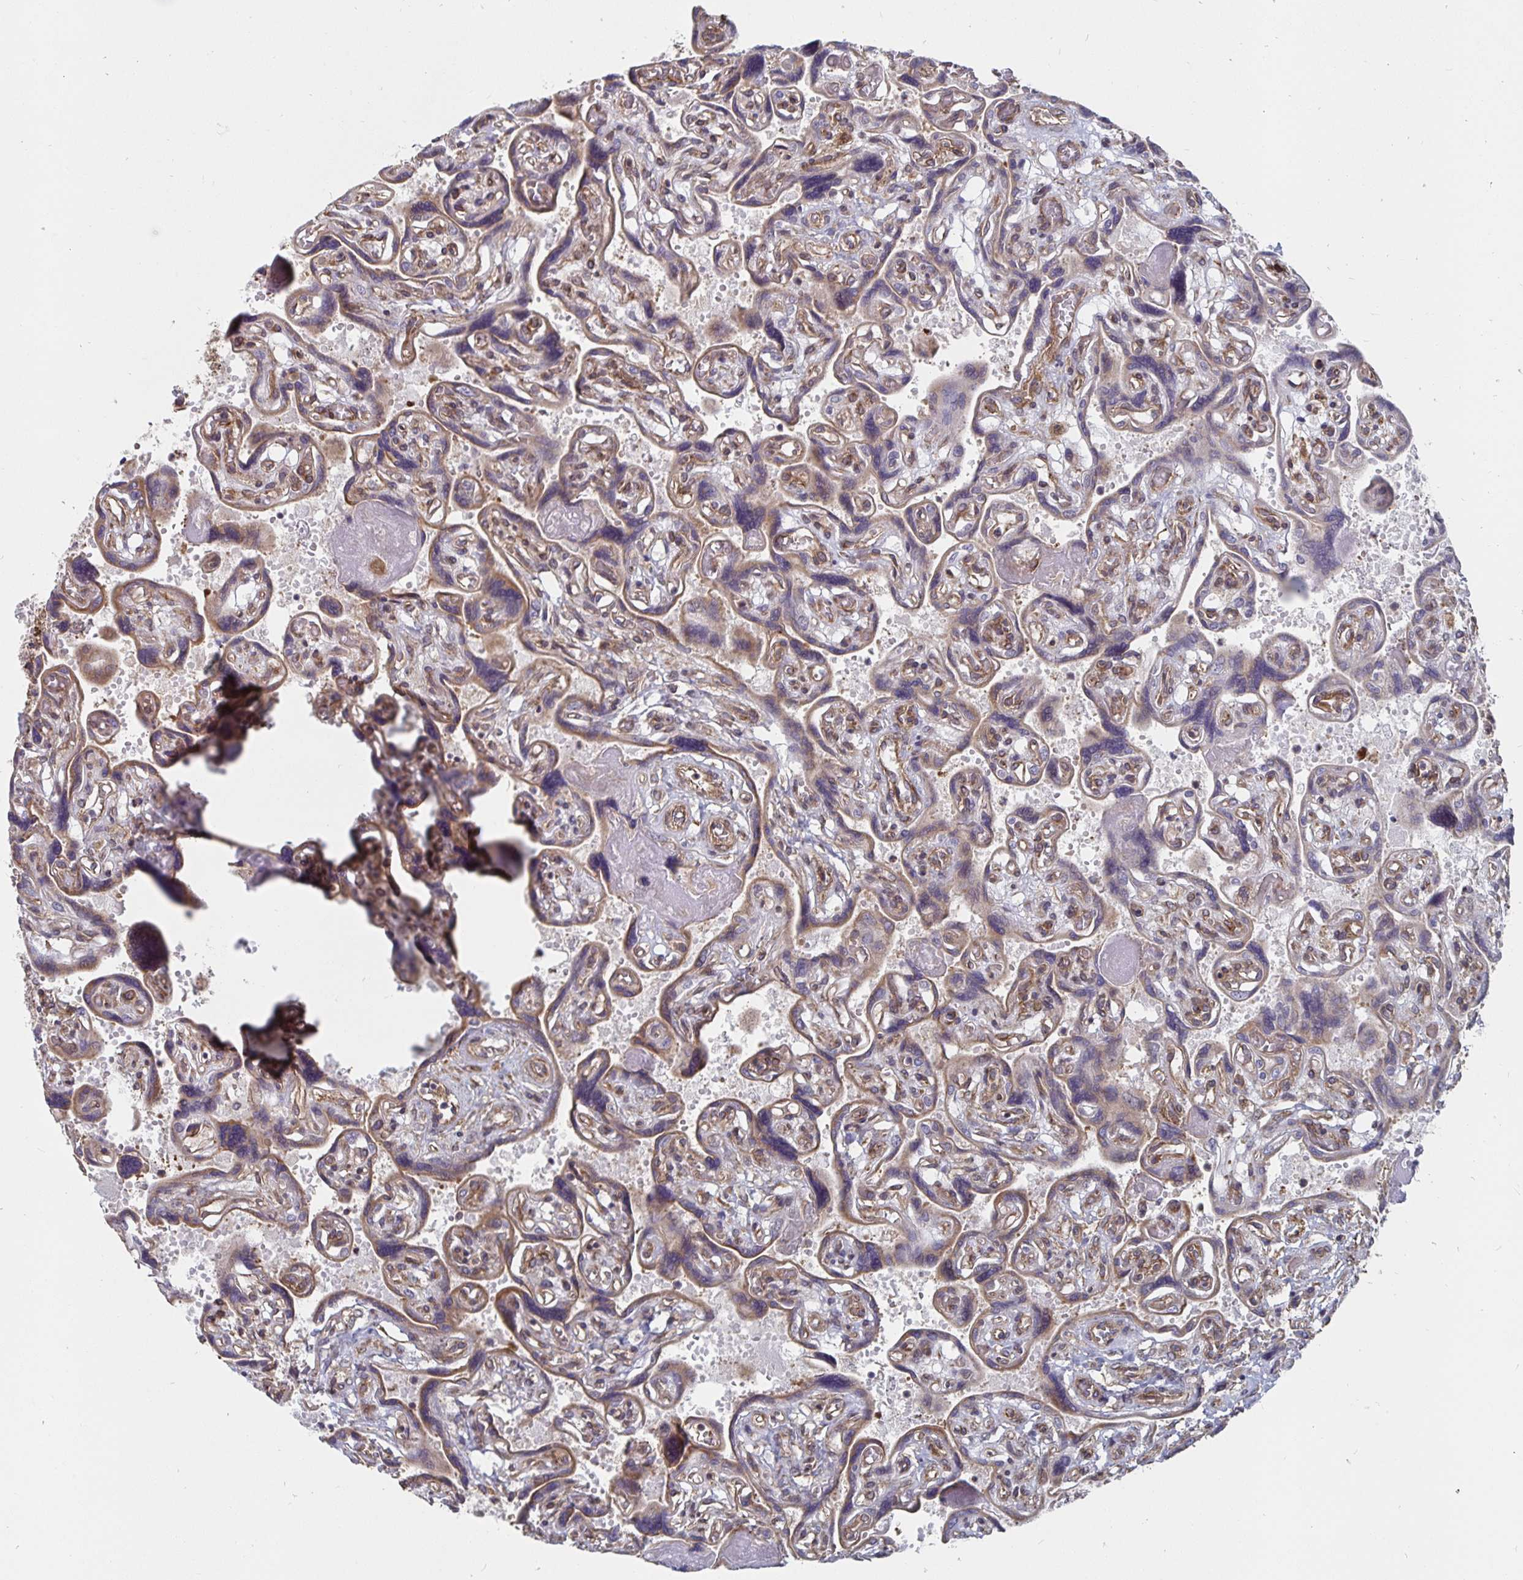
{"staining": {"intensity": "moderate", "quantity": ">75%", "location": "cytoplasmic/membranous"}, "tissue": "placenta", "cell_type": "Decidual cells", "image_type": "normal", "snomed": [{"axis": "morphology", "description": "Normal tissue, NOS"}, {"axis": "topography", "description": "Placenta"}], "caption": "An IHC image of benign tissue is shown. Protein staining in brown highlights moderate cytoplasmic/membranous positivity in placenta within decidual cells.", "gene": "BCAP29", "patient": {"sex": "female", "age": 32}}